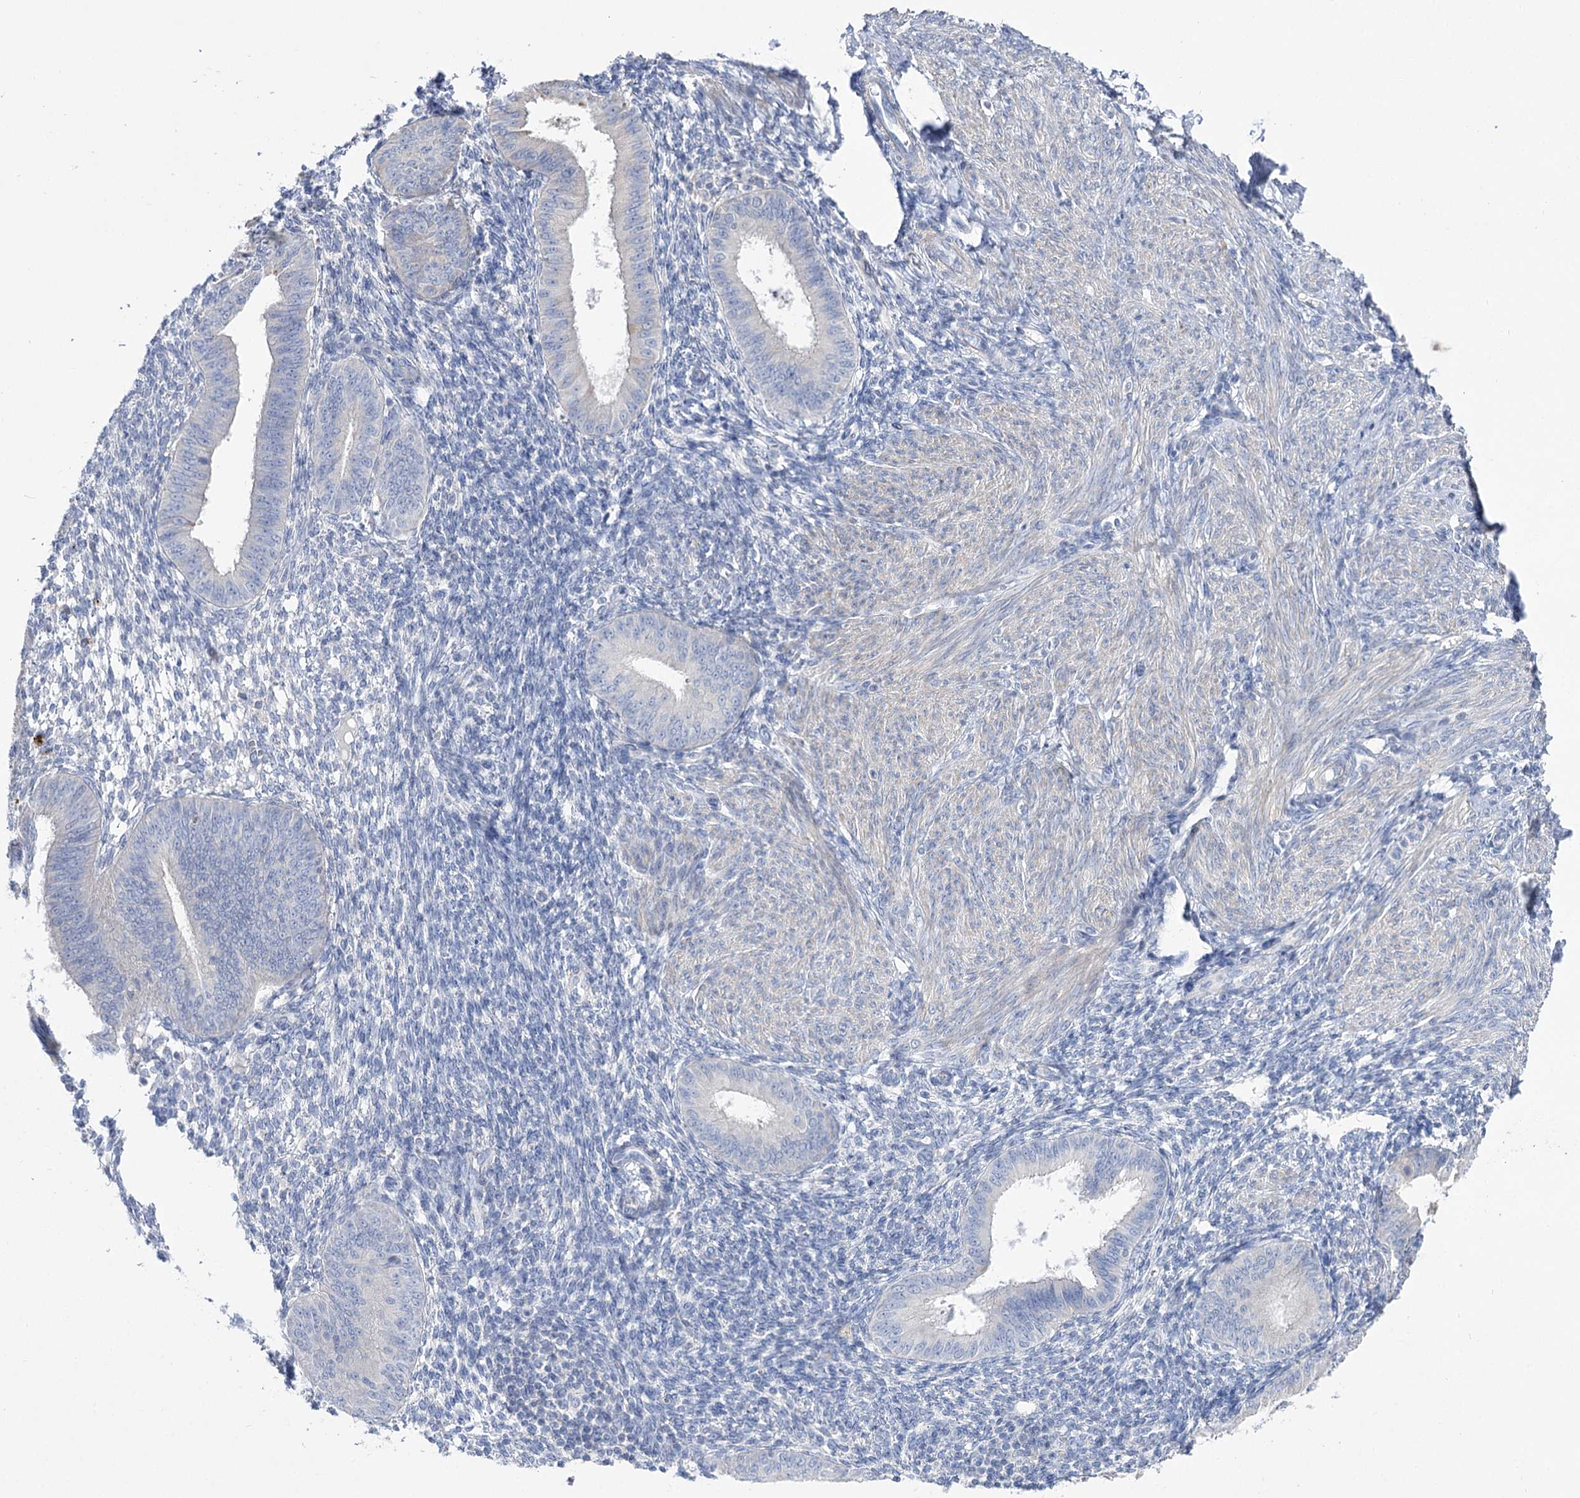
{"staining": {"intensity": "negative", "quantity": "none", "location": "none"}, "tissue": "endometrium", "cell_type": "Cells in endometrial stroma", "image_type": "normal", "snomed": [{"axis": "morphology", "description": "Normal tissue, NOS"}, {"axis": "topography", "description": "Uterus"}, {"axis": "topography", "description": "Endometrium"}], "caption": "The immunohistochemistry image has no significant positivity in cells in endometrial stroma of endometrium.", "gene": "NRAP", "patient": {"sex": "female", "age": 48}}